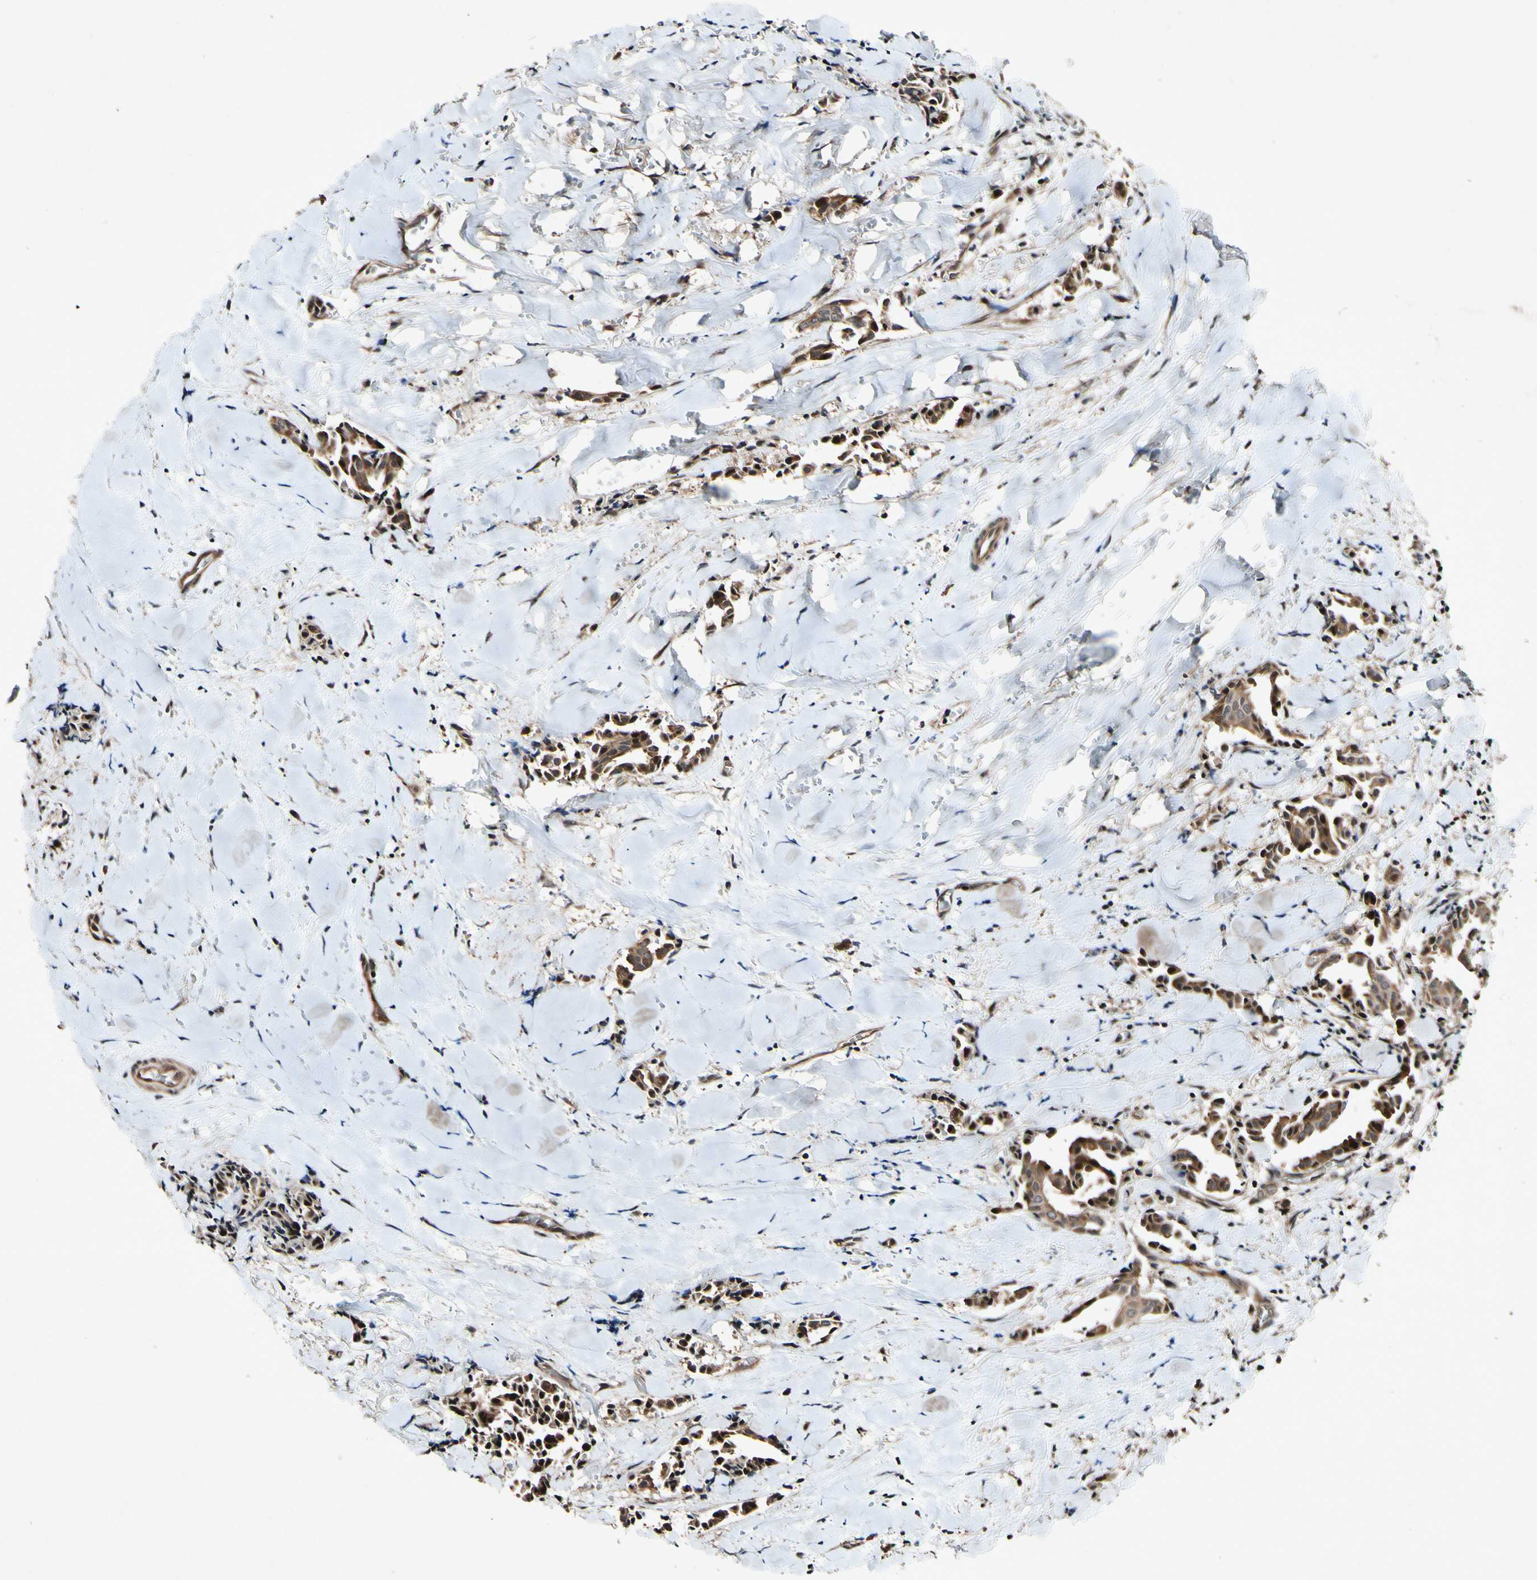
{"staining": {"intensity": "moderate", "quantity": ">75%", "location": "cytoplasmic/membranous"}, "tissue": "head and neck cancer", "cell_type": "Tumor cells", "image_type": "cancer", "snomed": [{"axis": "morphology", "description": "Adenocarcinoma, NOS"}, {"axis": "topography", "description": "Salivary gland"}, {"axis": "topography", "description": "Head-Neck"}], "caption": "Immunohistochemistry (IHC) photomicrograph of human adenocarcinoma (head and neck) stained for a protein (brown), which exhibits medium levels of moderate cytoplasmic/membranous expression in approximately >75% of tumor cells.", "gene": "CSNK1E", "patient": {"sex": "female", "age": 59}}